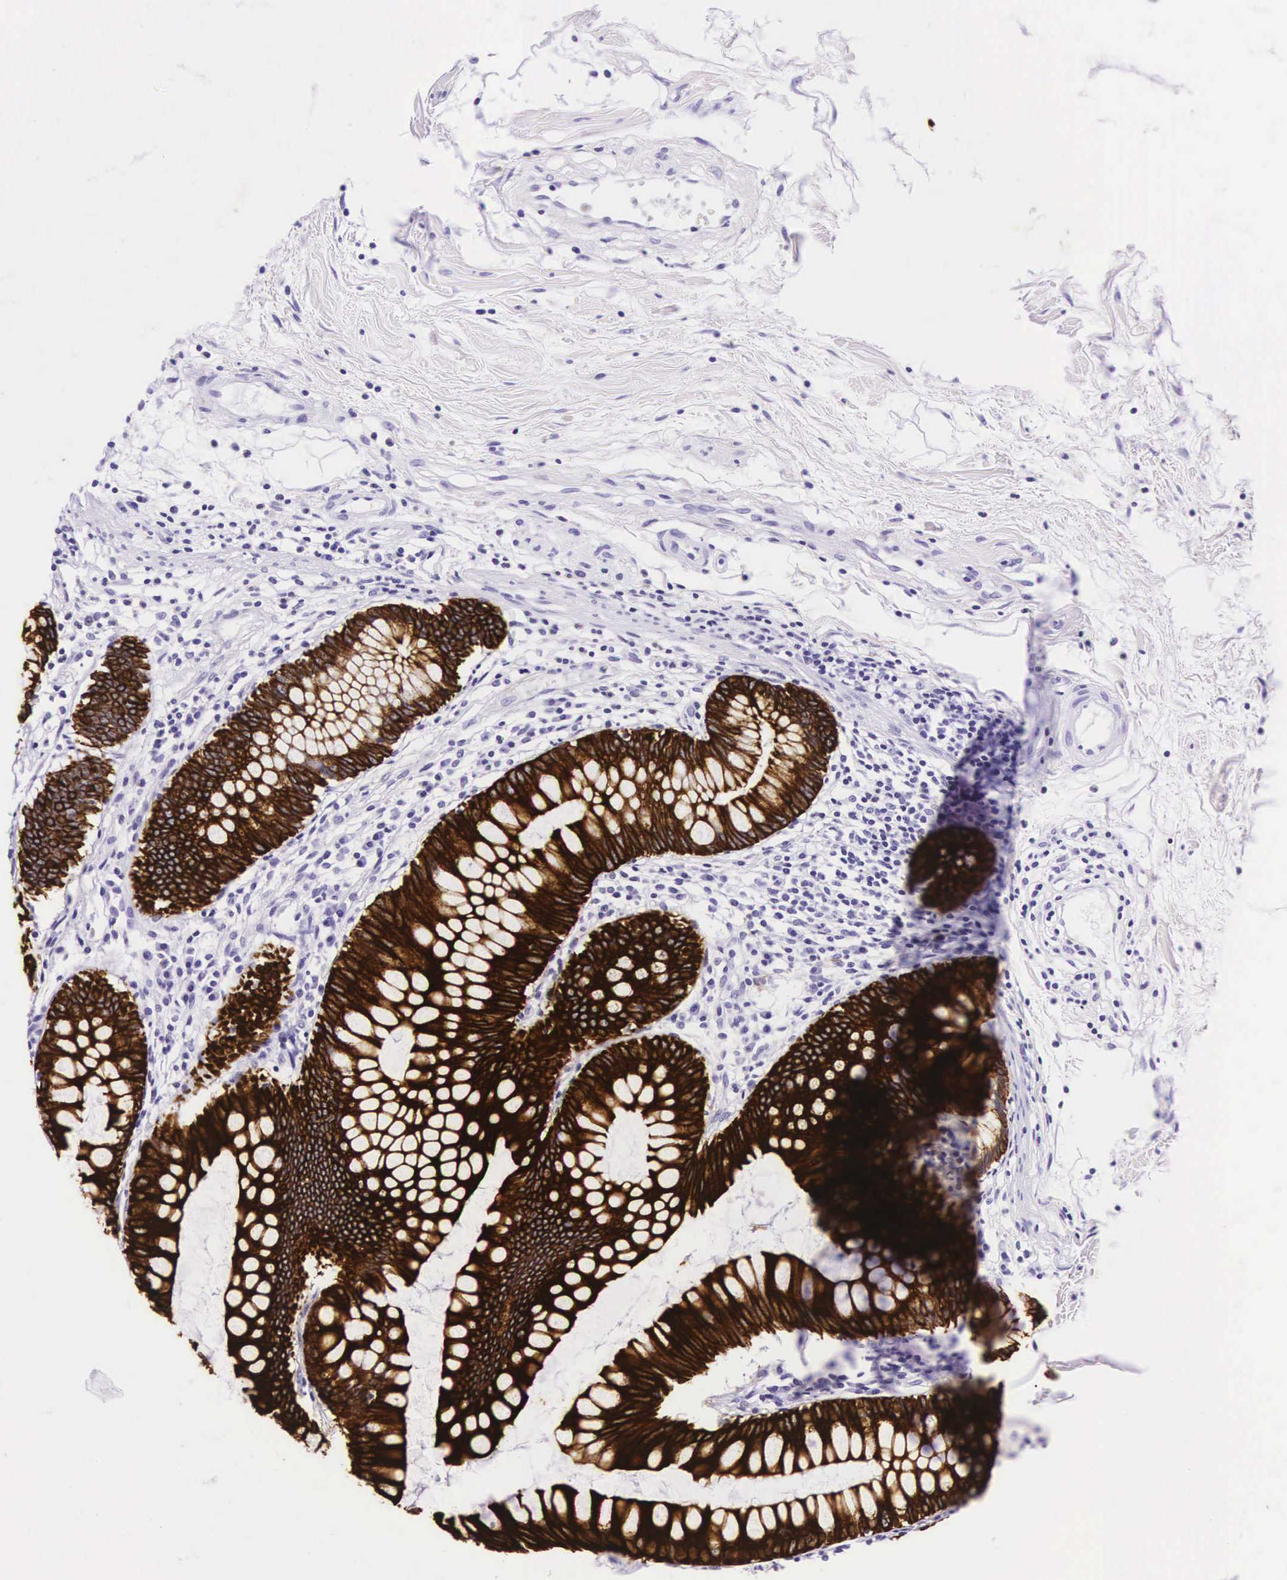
{"staining": {"intensity": "negative", "quantity": "none", "location": "none"}, "tissue": "colon", "cell_type": "Endothelial cells", "image_type": "normal", "snomed": [{"axis": "morphology", "description": "Normal tissue, NOS"}, {"axis": "topography", "description": "Colon"}], "caption": "Immunohistochemistry (IHC) photomicrograph of normal colon: human colon stained with DAB exhibits no significant protein expression in endothelial cells. (Stains: DAB (3,3'-diaminobenzidine) immunohistochemistry with hematoxylin counter stain, Microscopy: brightfield microscopy at high magnification).", "gene": "KRT18", "patient": {"sex": "female", "age": 55}}